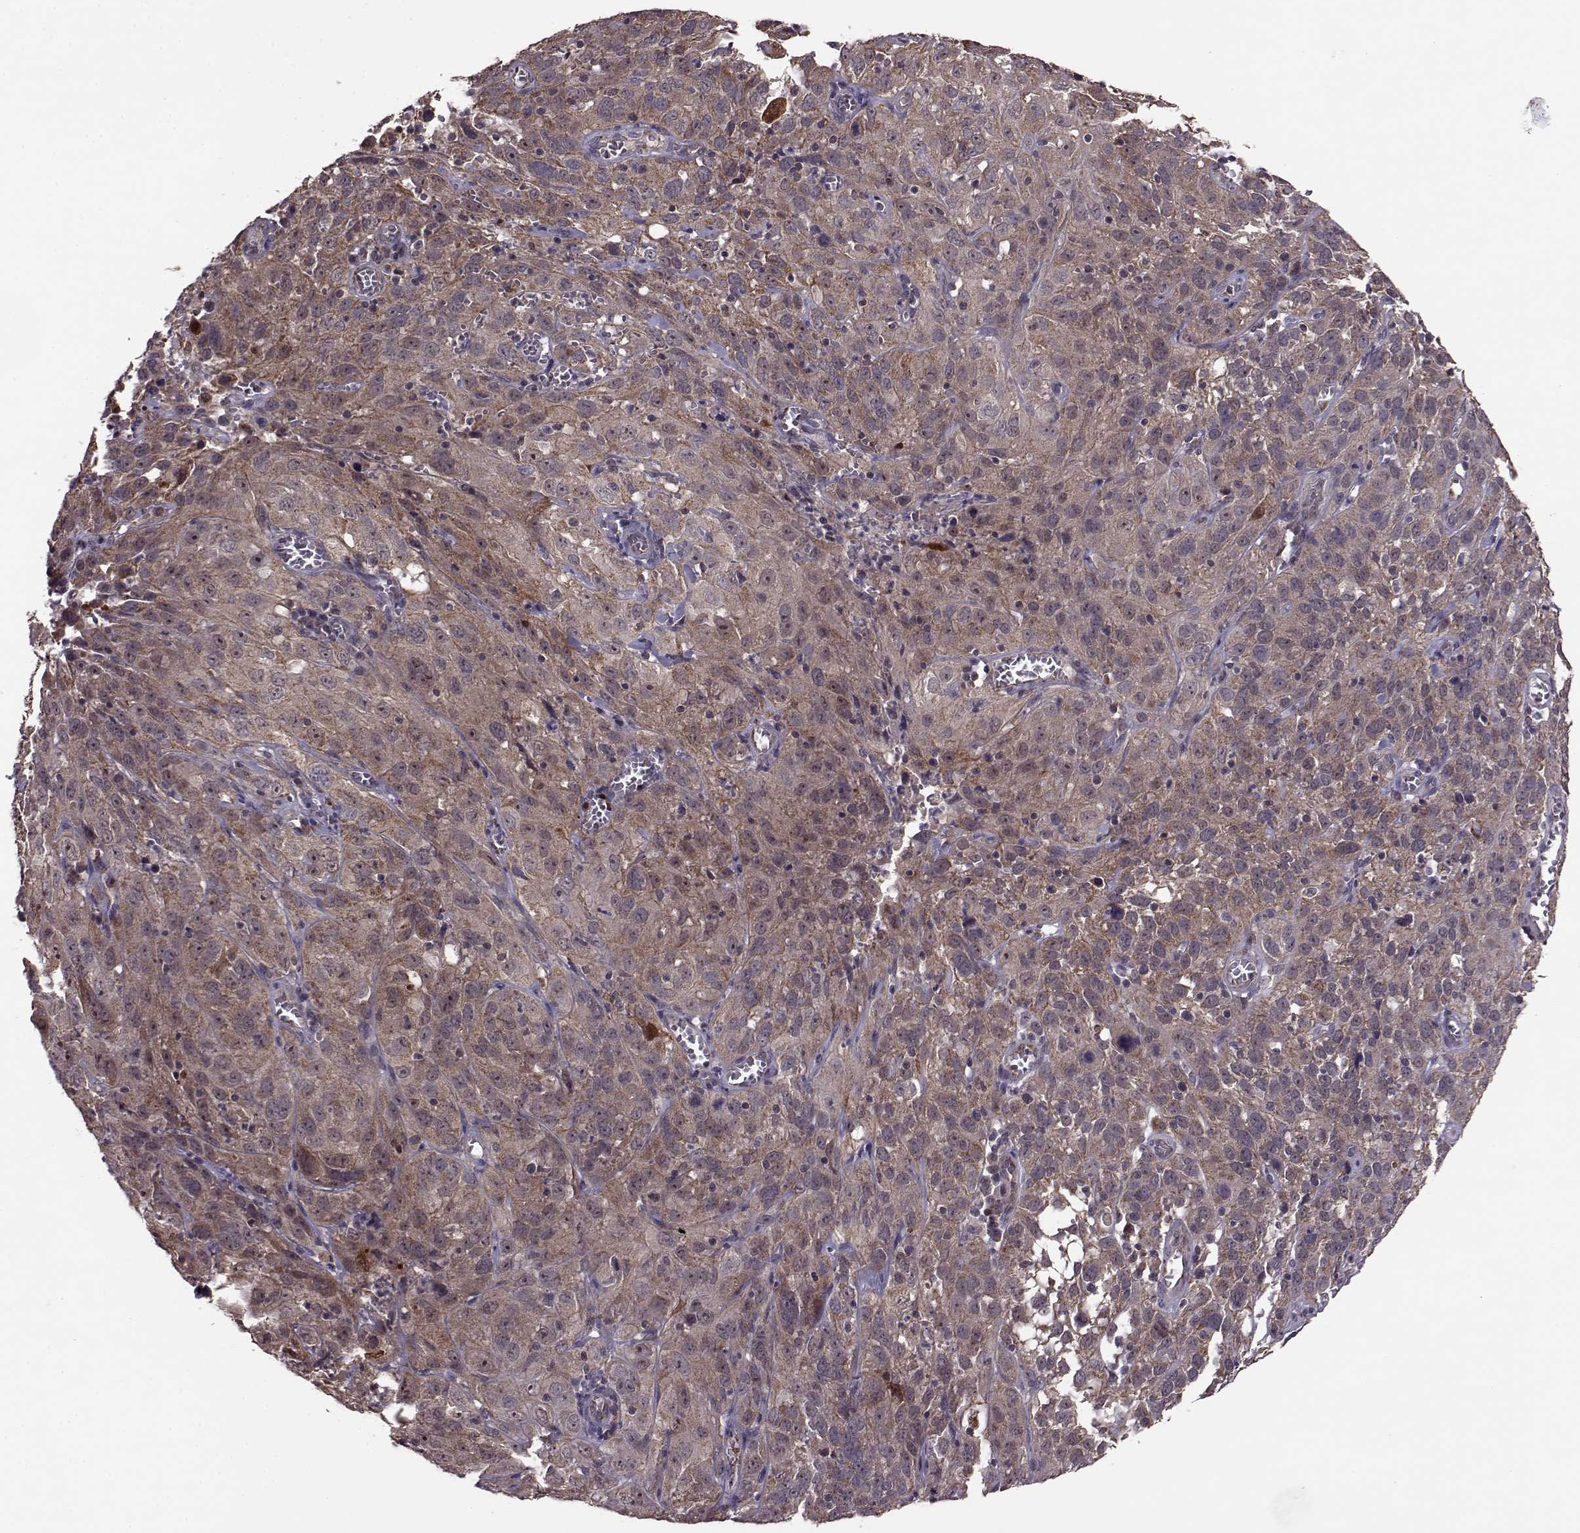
{"staining": {"intensity": "moderate", "quantity": ">75%", "location": "cytoplasmic/membranous"}, "tissue": "cervical cancer", "cell_type": "Tumor cells", "image_type": "cancer", "snomed": [{"axis": "morphology", "description": "Squamous cell carcinoma, NOS"}, {"axis": "topography", "description": "Cervix"}], "caption": "Cervical cancer stained for a protein demonstrates moderate cytoplasmic/membranous positivity in tumor cells.", "gene": "PUDP", "patient": {"sex": "female", "age": 32}}